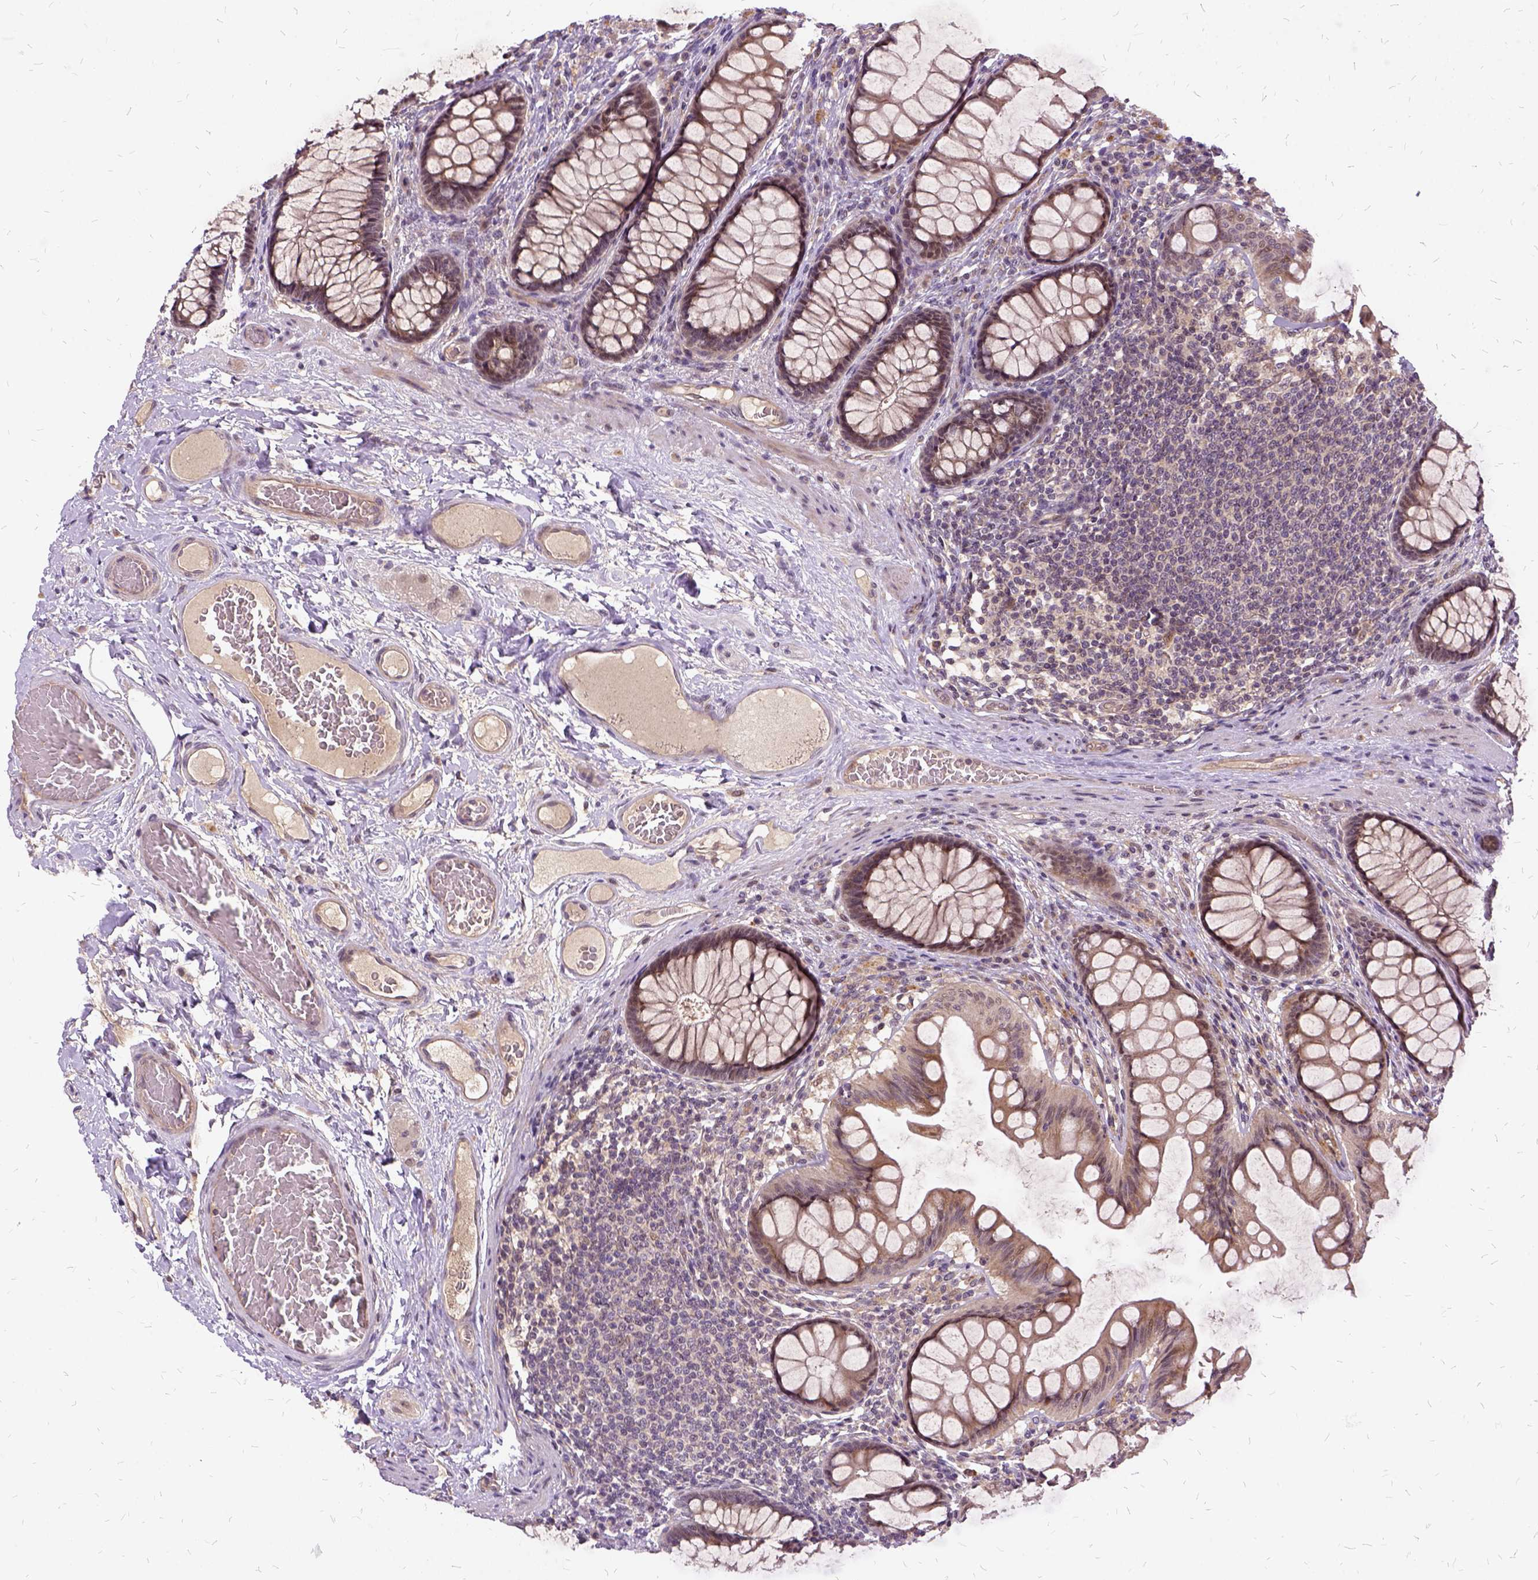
{"staining": {"intensity": "weak", "quantity": ">75%", "location": "cytoplasmic/membranous"}, "tissue": "colon", "cell_type": "Endothelial cells", "image_type": "normal", "snomed": [{"axis": "morphology", "description": "Normal tissue, NOS"}, {"axis": "topography", "description": "Colon"}], "caption": "Immunohistochemistry (IHC) of benign human colon shows low levels of weak cytoplasmic/membranous staining in approximately >75% of endothelial cells.", "gene": "ILRUN", "patient": {"sex": "female", "age": 65}}